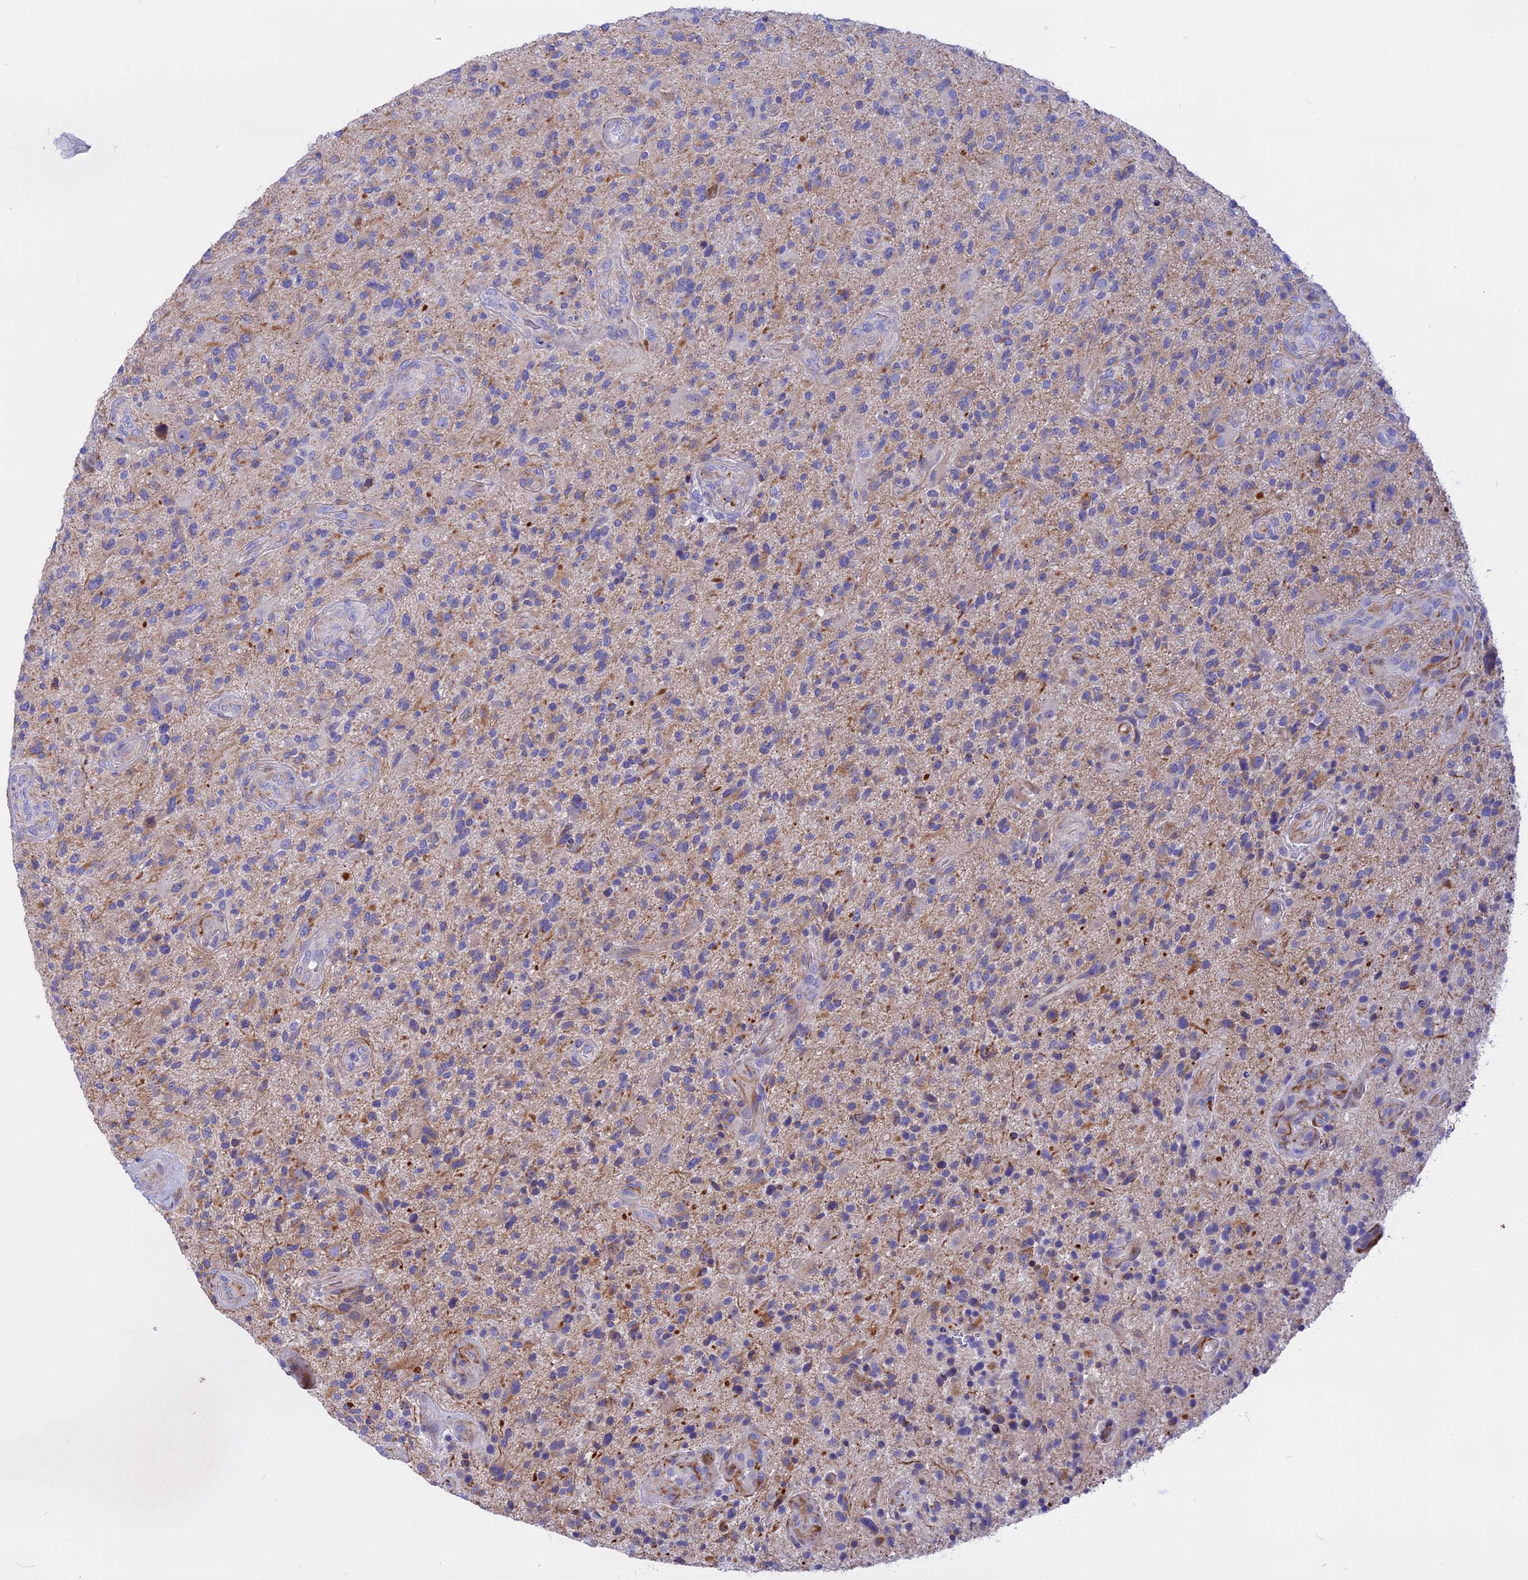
{"staining": {"intensity": "negative", "quantity": "none", "location": "none"}, "tissue": "glioma", "cell_type": "Tumor cells", "image_type": "cancer", "snomed": [{"axis": "morphology", "description": "Glioma, malignant, High grade"}, {"axis": "topography", "description": "Brain"}], "caption": "The immunohistochemistry (IHC) photomicrograph has no significant staining in tumor cells of glioma tissue.", "gene": "TMEM138", "patient": {"sex": "male", "age": 47}}